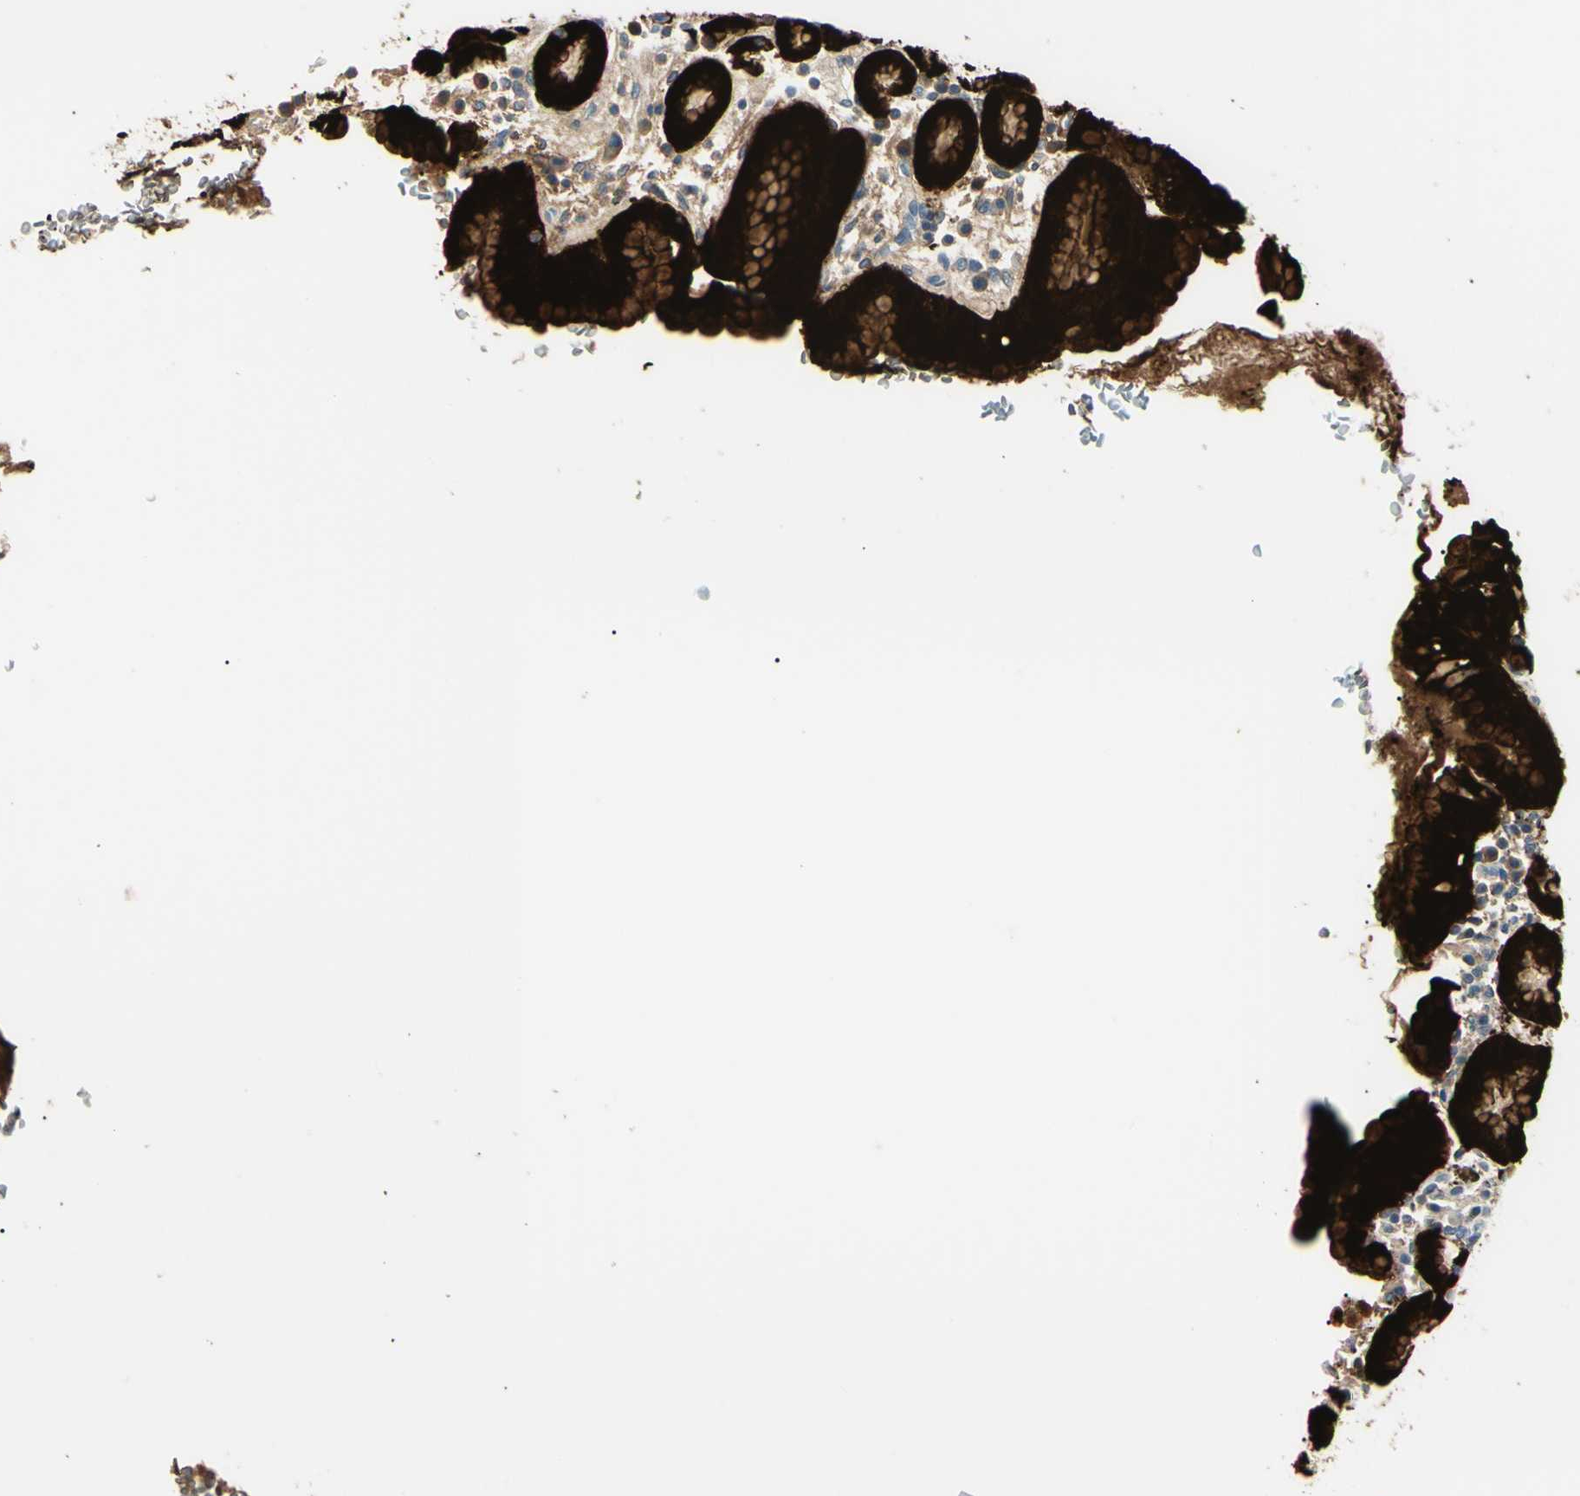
{"staining": {"intensity": "strong", "quantity": ">75%", "location": "cytoplasmic/membranous"}, "tissue": "stomach", "cell_type": "Glandular cells", "image_type": "normal", "snomed": [{"axis": "morphology", "description": "Normal tissue, NOS"}, {"axis": "topography", "description": "Stomach, upper"}], "caption": "Glandular cells reveal high levels of strong cytoplasmic/membranous positivity in approximately >75% of cells in benign stomach.", "gene": "CA2", "patient": {"sex": "male", "age": 68}}